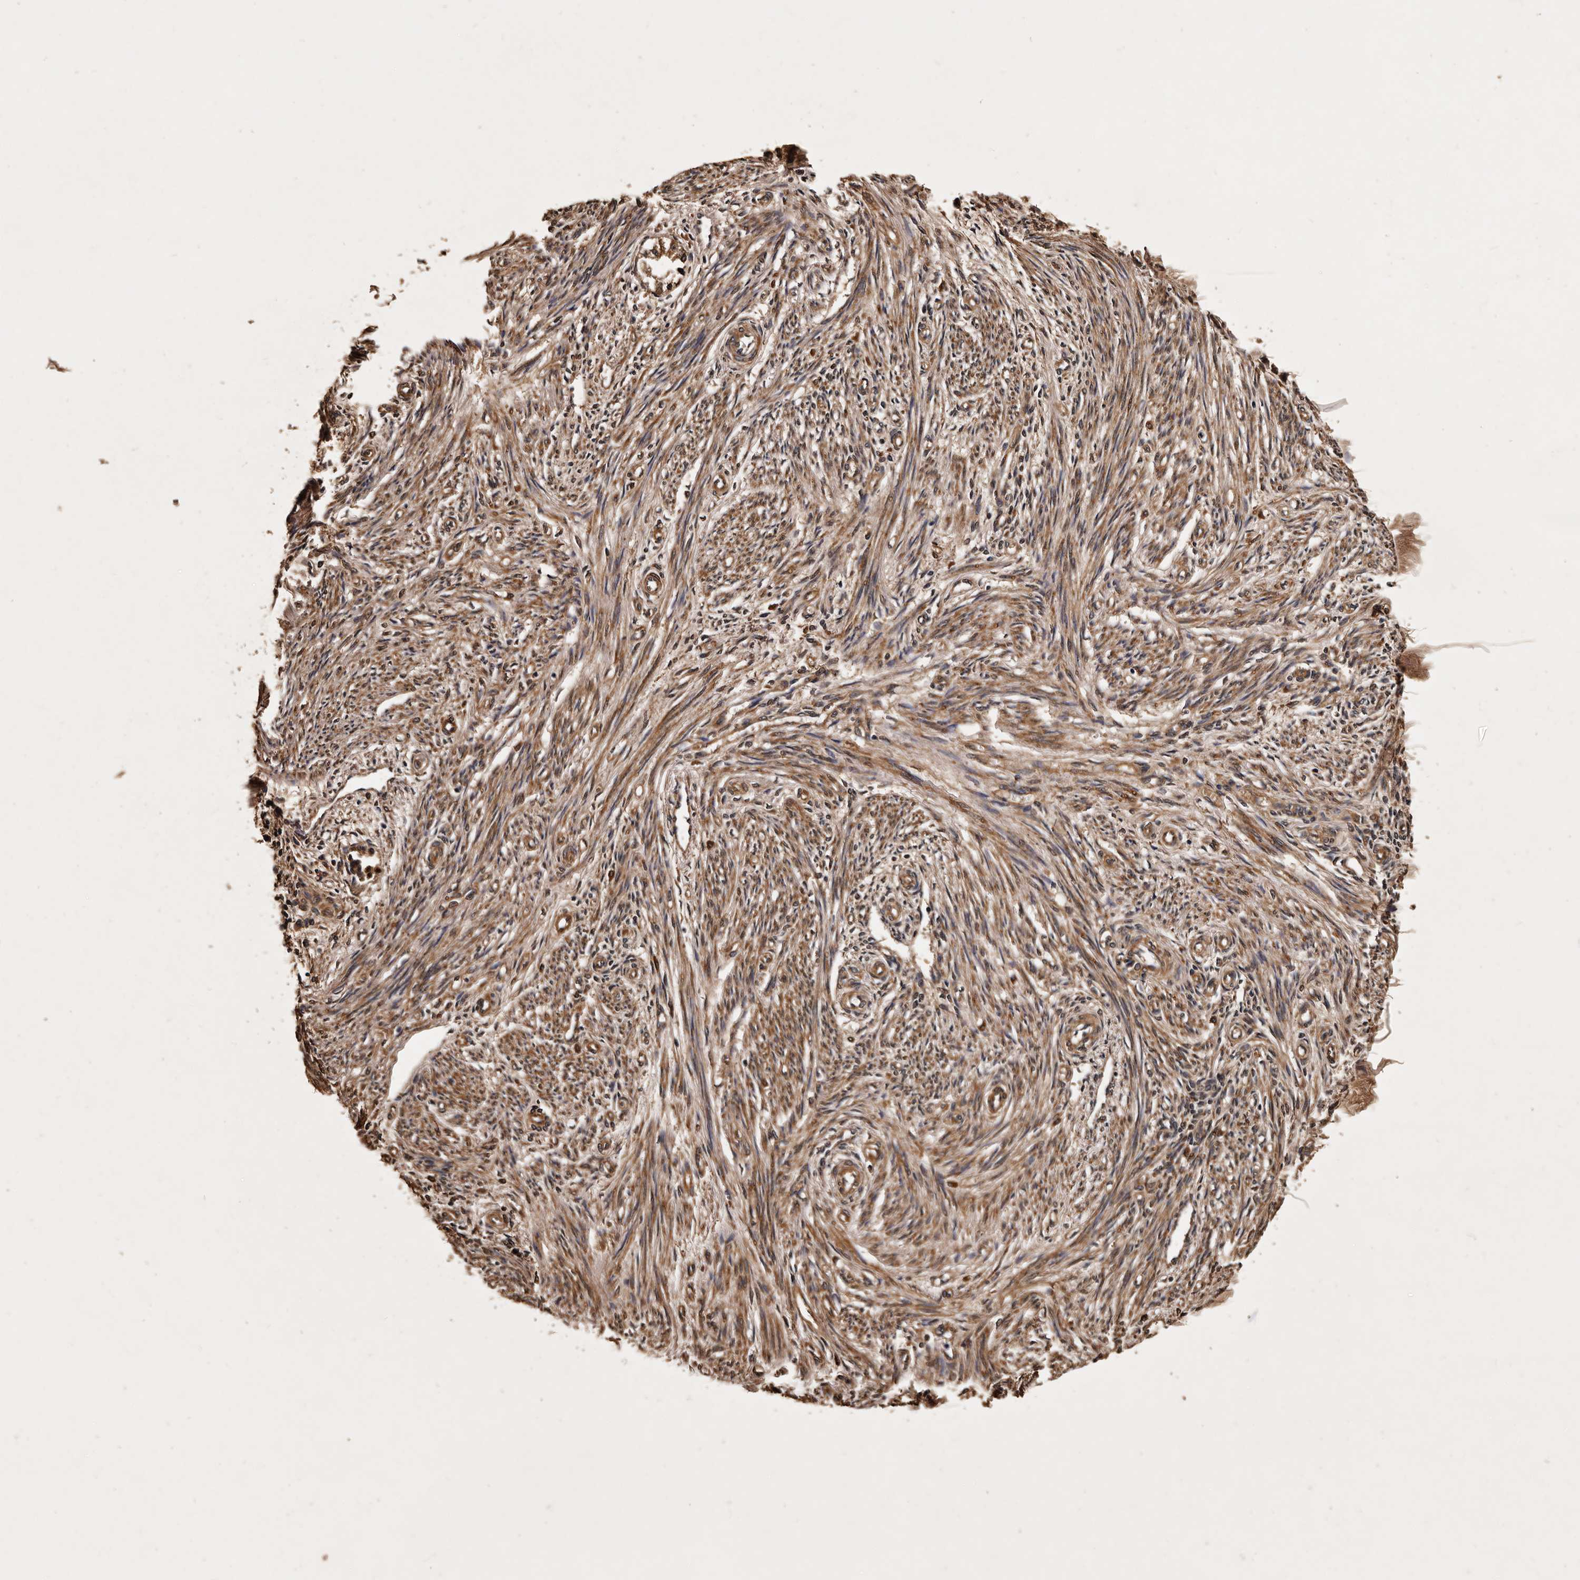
{"staining": {"intensity": "moderate", "quantity": "<25%", "location": "cytoplasmic/membranous"}, "tissue": "endometrium", "cell_type": "Cells in endometrial stroma", "image_type": "normal", "snomed": [{"axis": "morphology", "description": "Normal tissue, NOS"}, {"axis": "topography", "description": "Endometrium"}], "caption": "Endometrium stained for a protein exhibits moderate cytoplasmic/membranous positivity in cells in endometrial stroma.", "gene": "PARS2", "patient": {"sex": "female", "age": 56}}